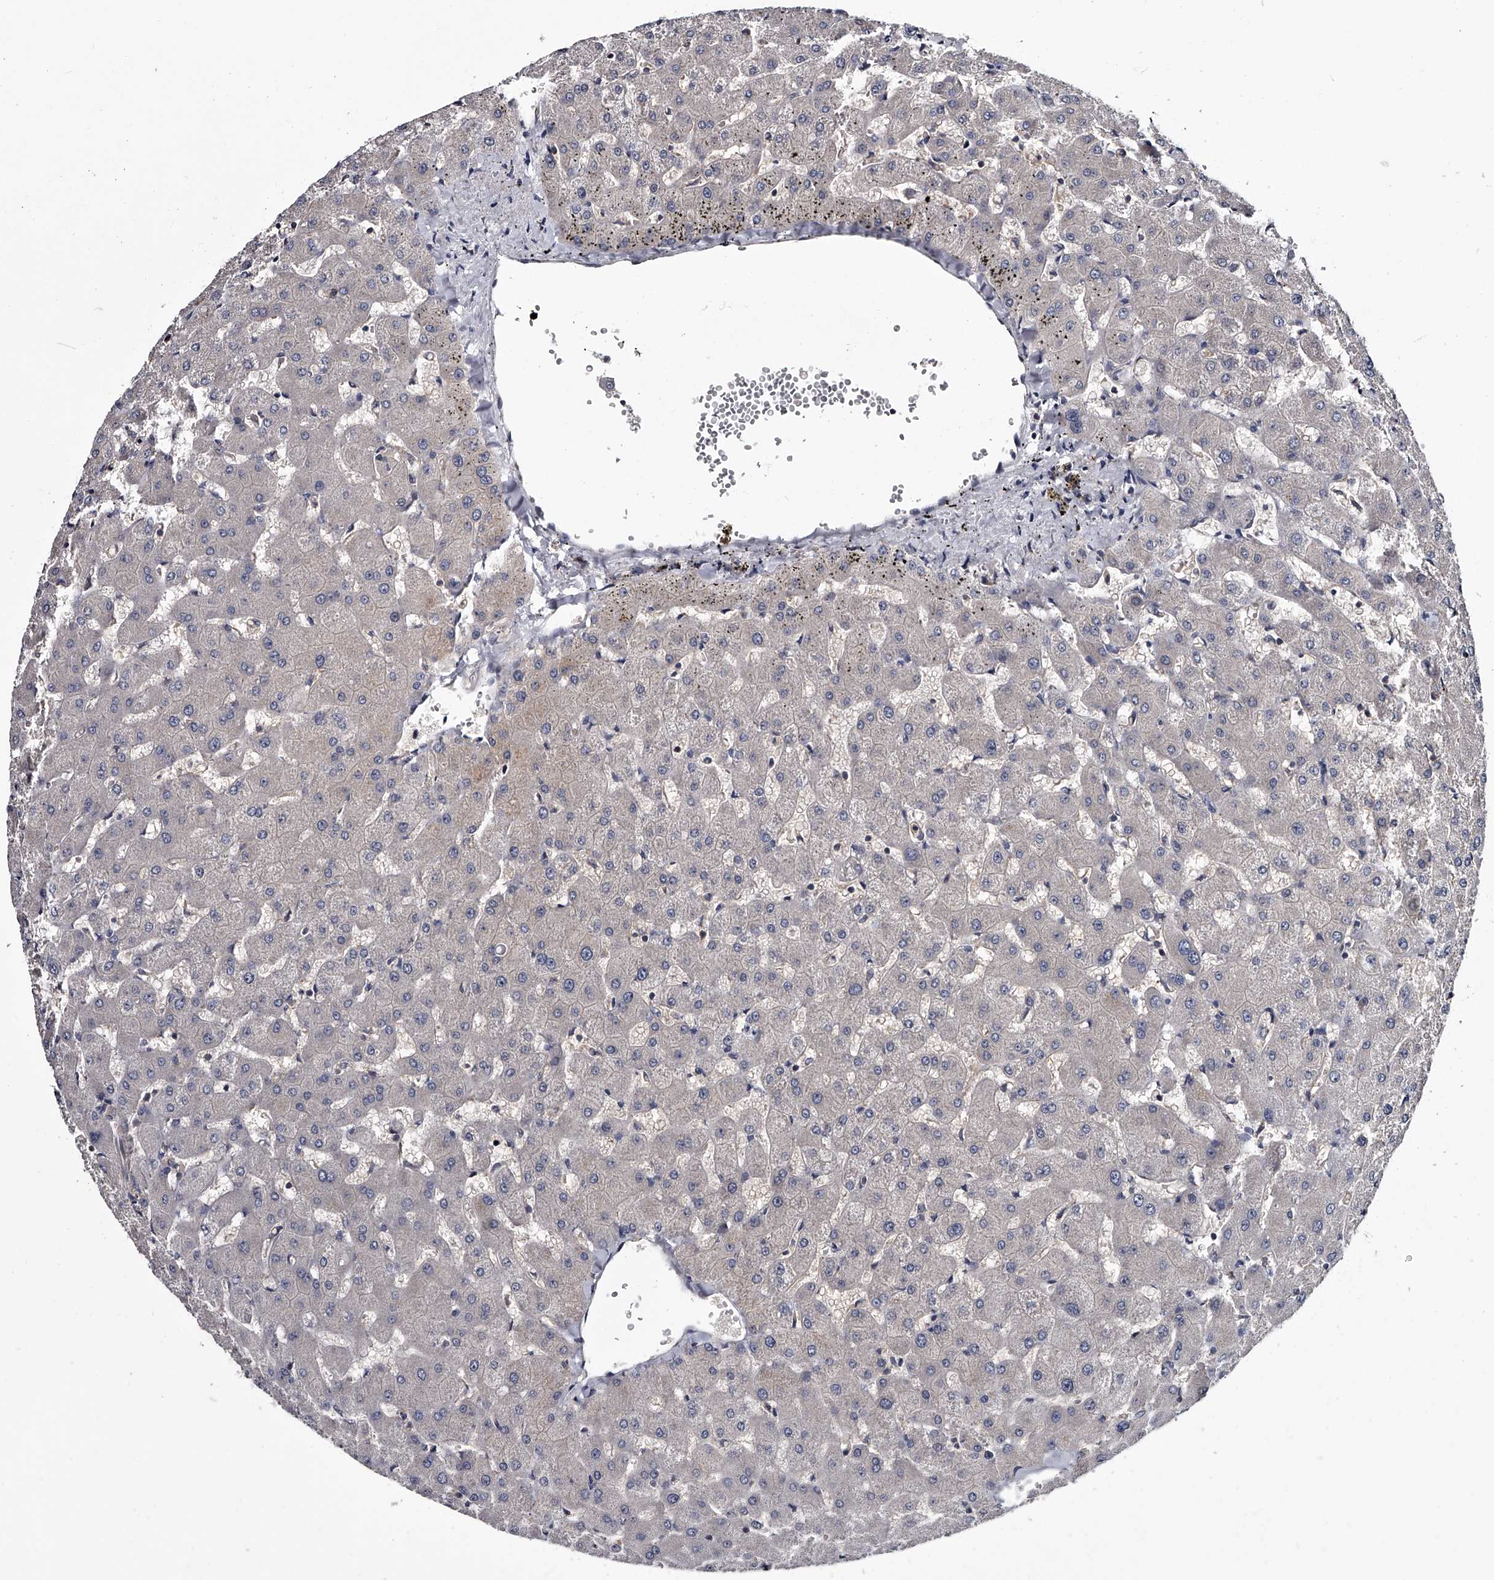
{"staining": {"intensity": "negative", "quantity": "none", "location": "none"}, "tissue": "liver", "cell_type": "Cholangiocytes", "image_type": "normal", "snomed": [{"axis": "morphology", "description": "Normal tissue, NOS"}, {"axis": "topography", "description": "Liver"}], "caption": "Immunohistochemistry image of normal liver stained for a protein (brown), which reveals no expression in cholangiocytes.", "gene": "GAPVD1", "patient": {"sex": "female", "age": 63}}